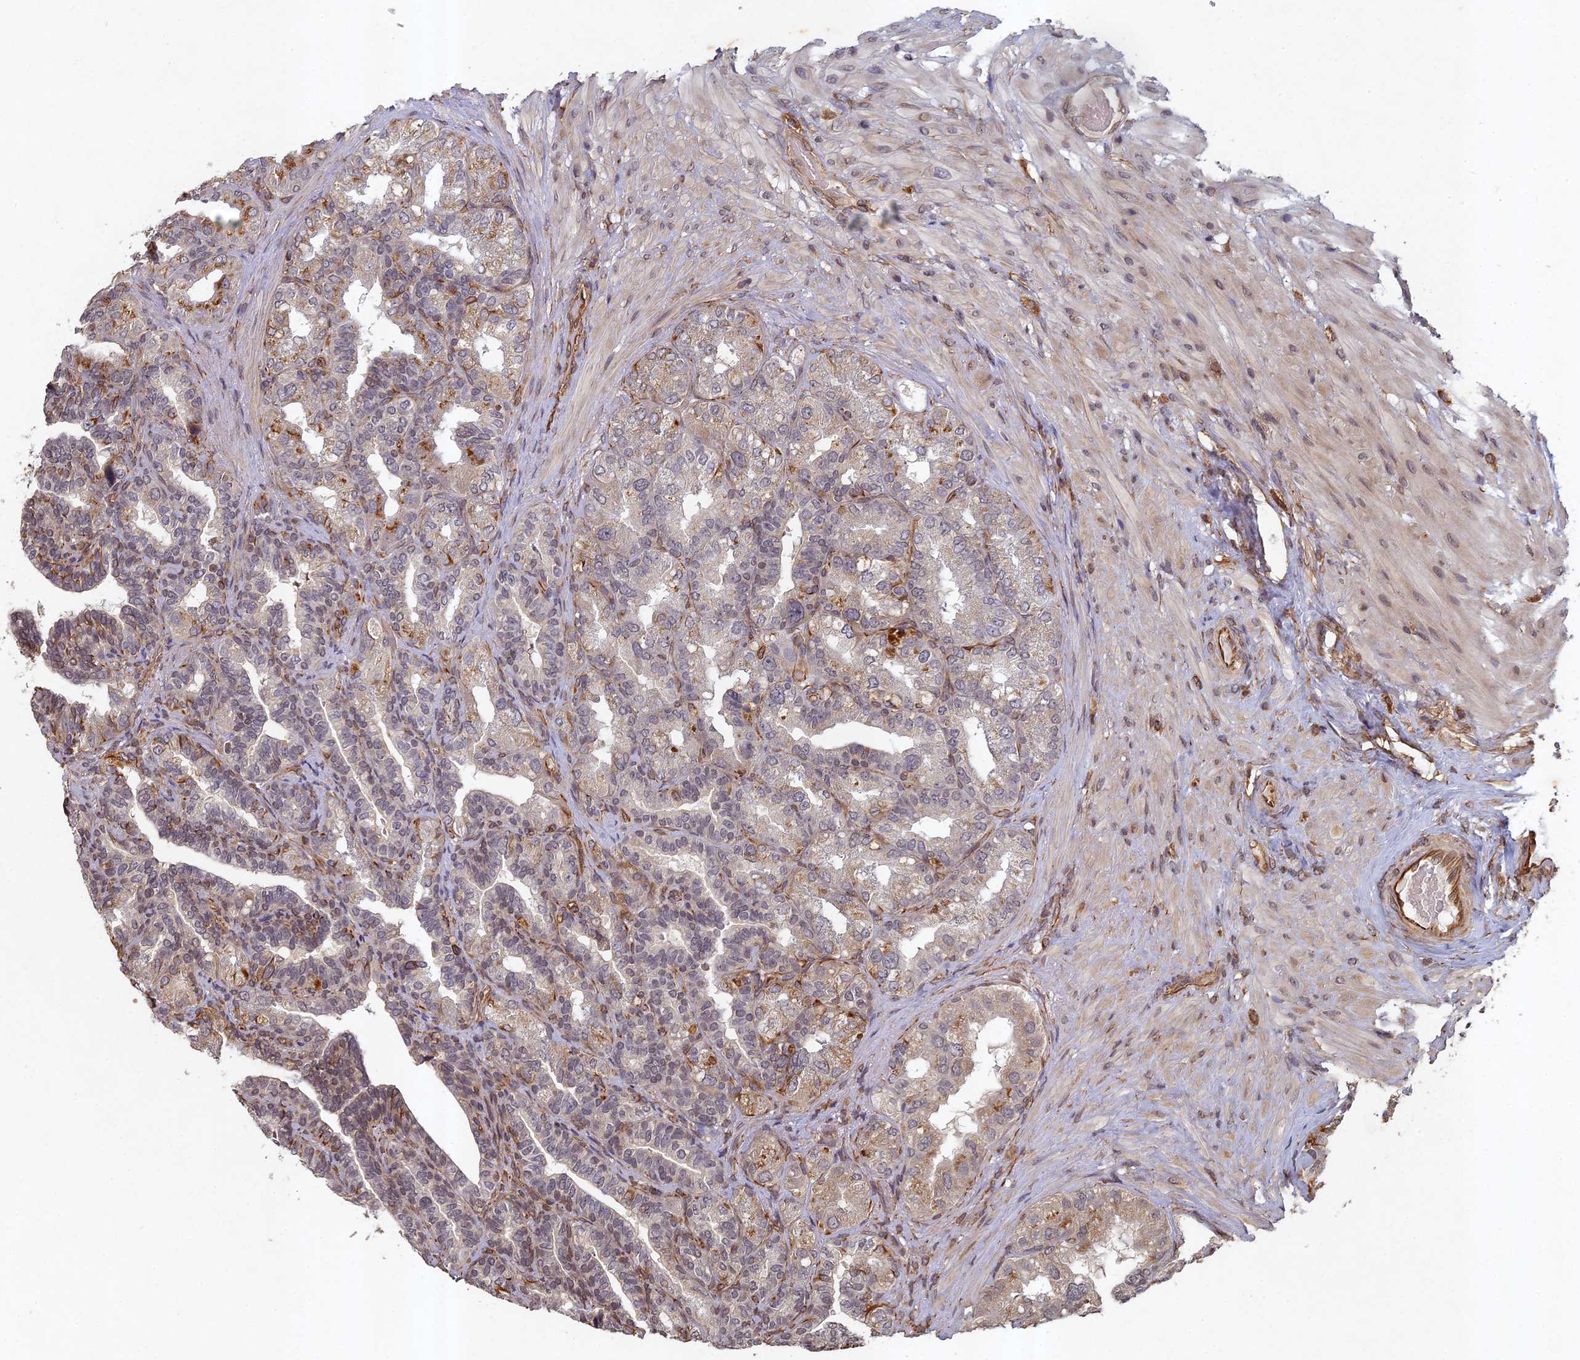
{"staining": {"intensity": "weak", "quantity": "<25%", "location": "cytoplasmic/membranous"}, "tissue": "seminal vesicle", "cell_type": "Glandular cells", "image_type": "normal", "snomed": [{"axis": "morphology", "description": "Normal tissue, NOS"}, {"axis": "topography", "description": "Seminal veicle"}, {"axis": "topography", "description": "Peripheral nerve tissue"}], "caption": "Histopathology image shows no protein expression in glandular cells of unremarkable seminal vesicle. Brightfield microscopy of immunohistochemistry stained with DAB (brown) and hematoxylin (blue), captured at high magnification.", "gene": "ABCB10", "patient": {"sex": "male", "age": 63}}